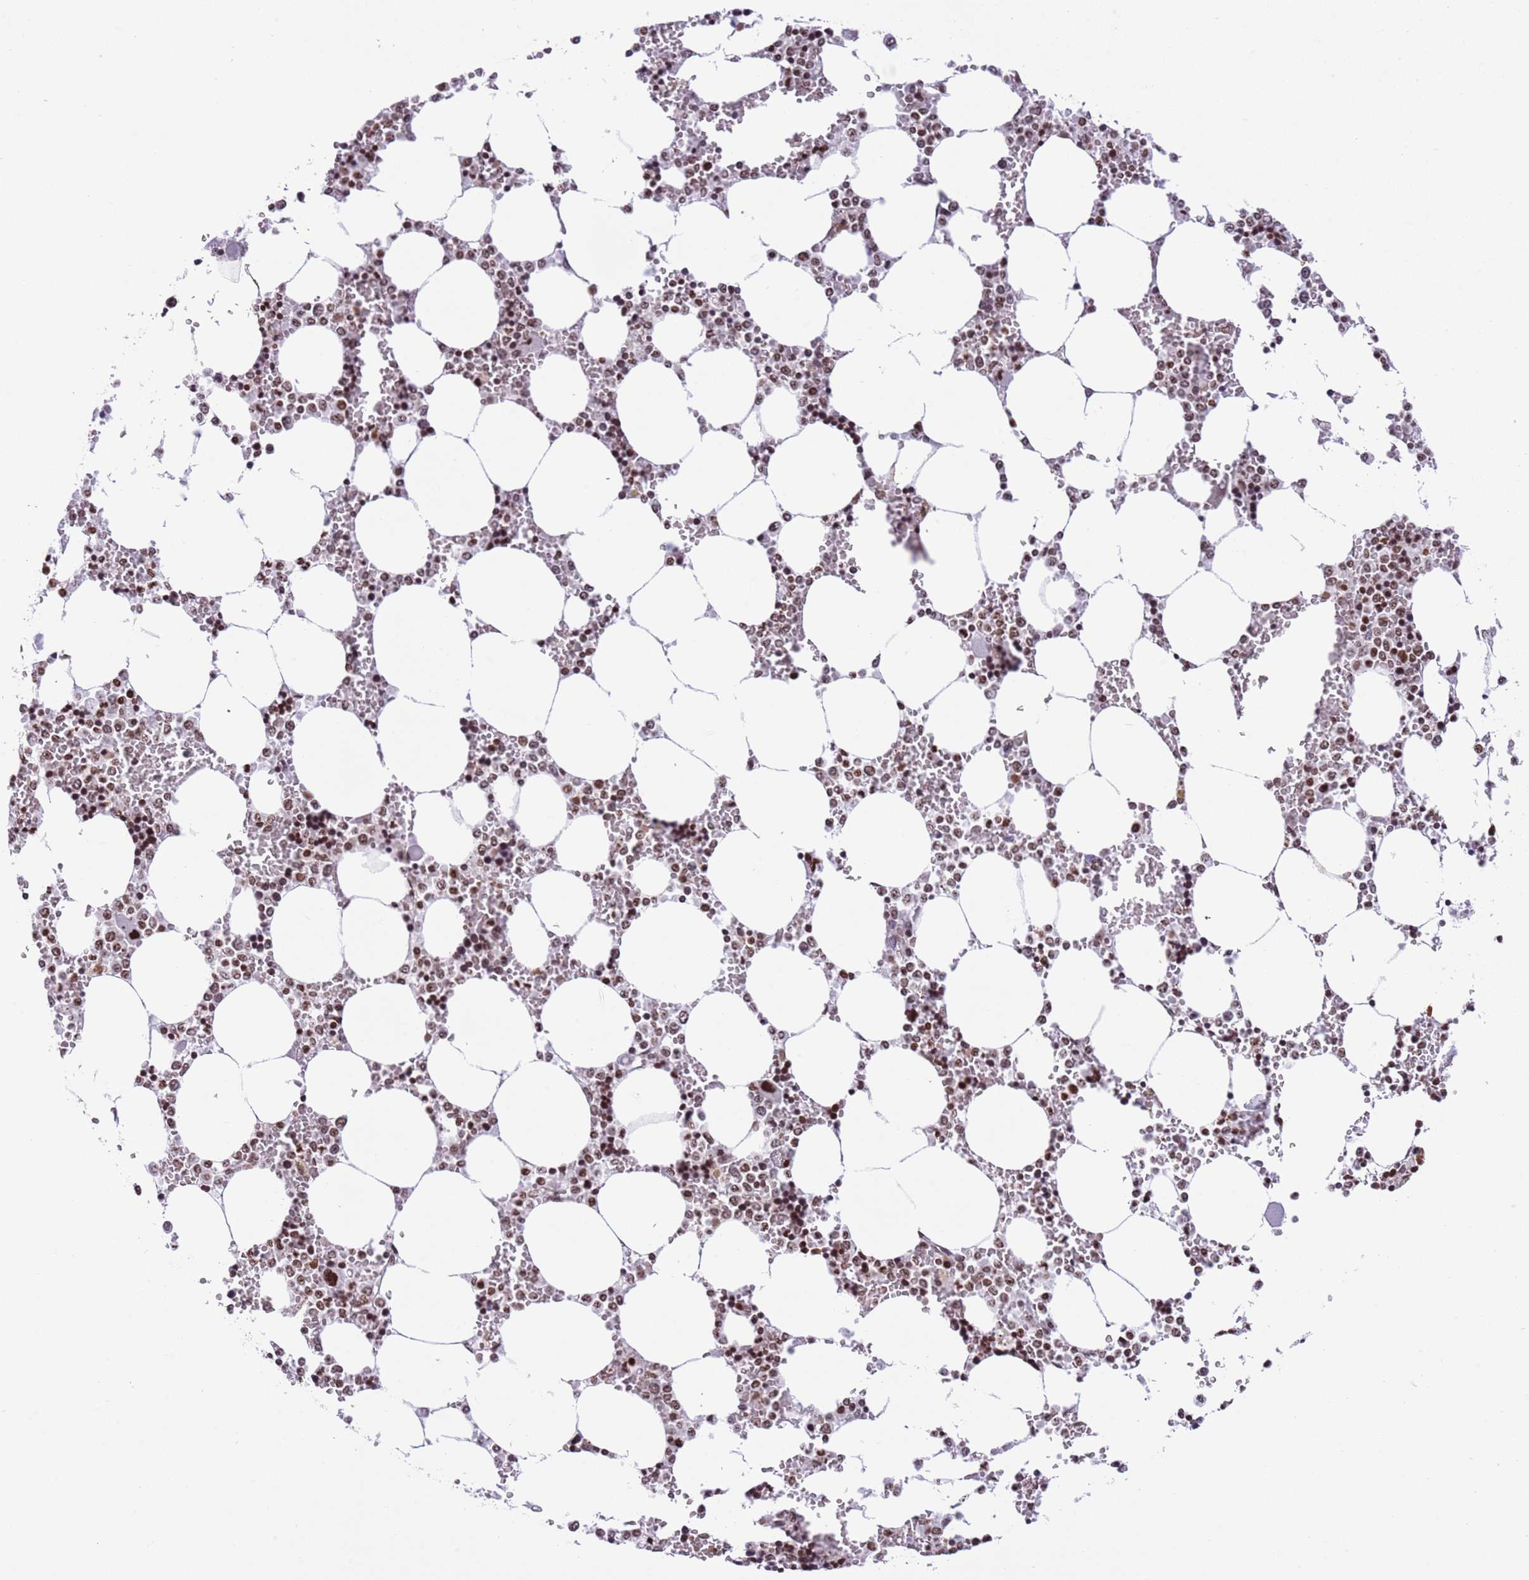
{"staining": {"intensity": "moderate", "quantity": ">75%", "location": "nuclear"}, "tissue": "bone marrow", "cell_type": "Hematopoietic cells", "image_type": "normal", "snomed": [{"axis": "morphology", "description": "Normal tissue, NOS"}, {"axis": "topography", "description": "Bone marrow"}], "caption": "IHC photomicrograph of unremarkable human bone marrow stained for a protein (brown), which exhibits medium levels of moderate nuclear positivity in approximately >75% of hematopoietic cells.", "gene": "NRIP1", "patient": {"sex": "male", "age": 64}}